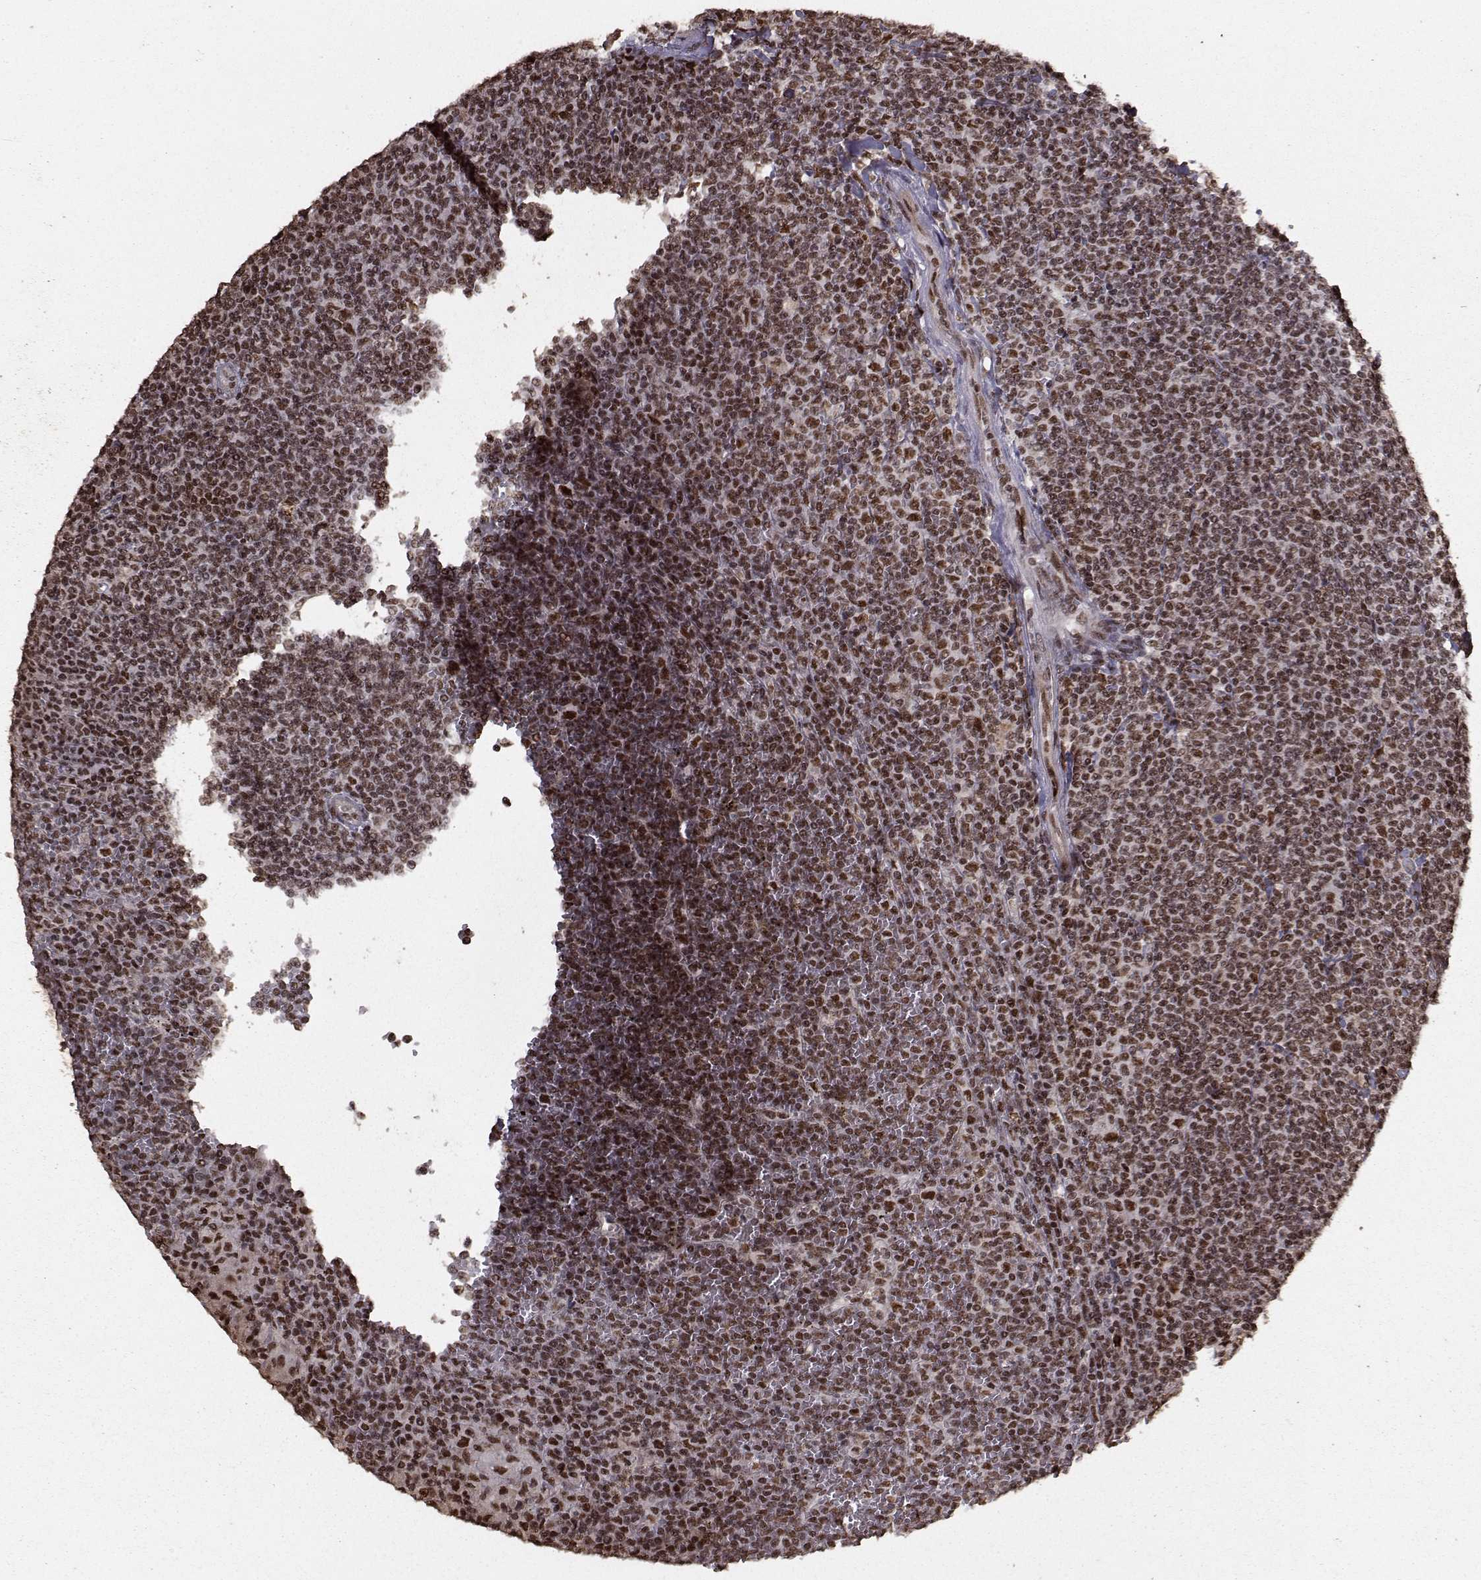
{"staining": {"intensity": "strong", "quantity": "25%-75%", "location": "nuclear"}, "tissue": "lymphoma", "cell_type": "Tumor cells", "image_type": "cancer", "snomed": [{"axis": "morphology", "description": "Malignant lymphoma, non-Hodgkin's type, Low grade"}, {"axis": "topography", "description": "Spleen"}], "caption": "Protein expression analysis of human low-grade malignant lymphoma, non-Hodgkin's type reveals strong nuclear positivity in approximately 25%-75% of tumor cells.", "gene": "SF1", "patient": {"sex": "female", "age": 19}}